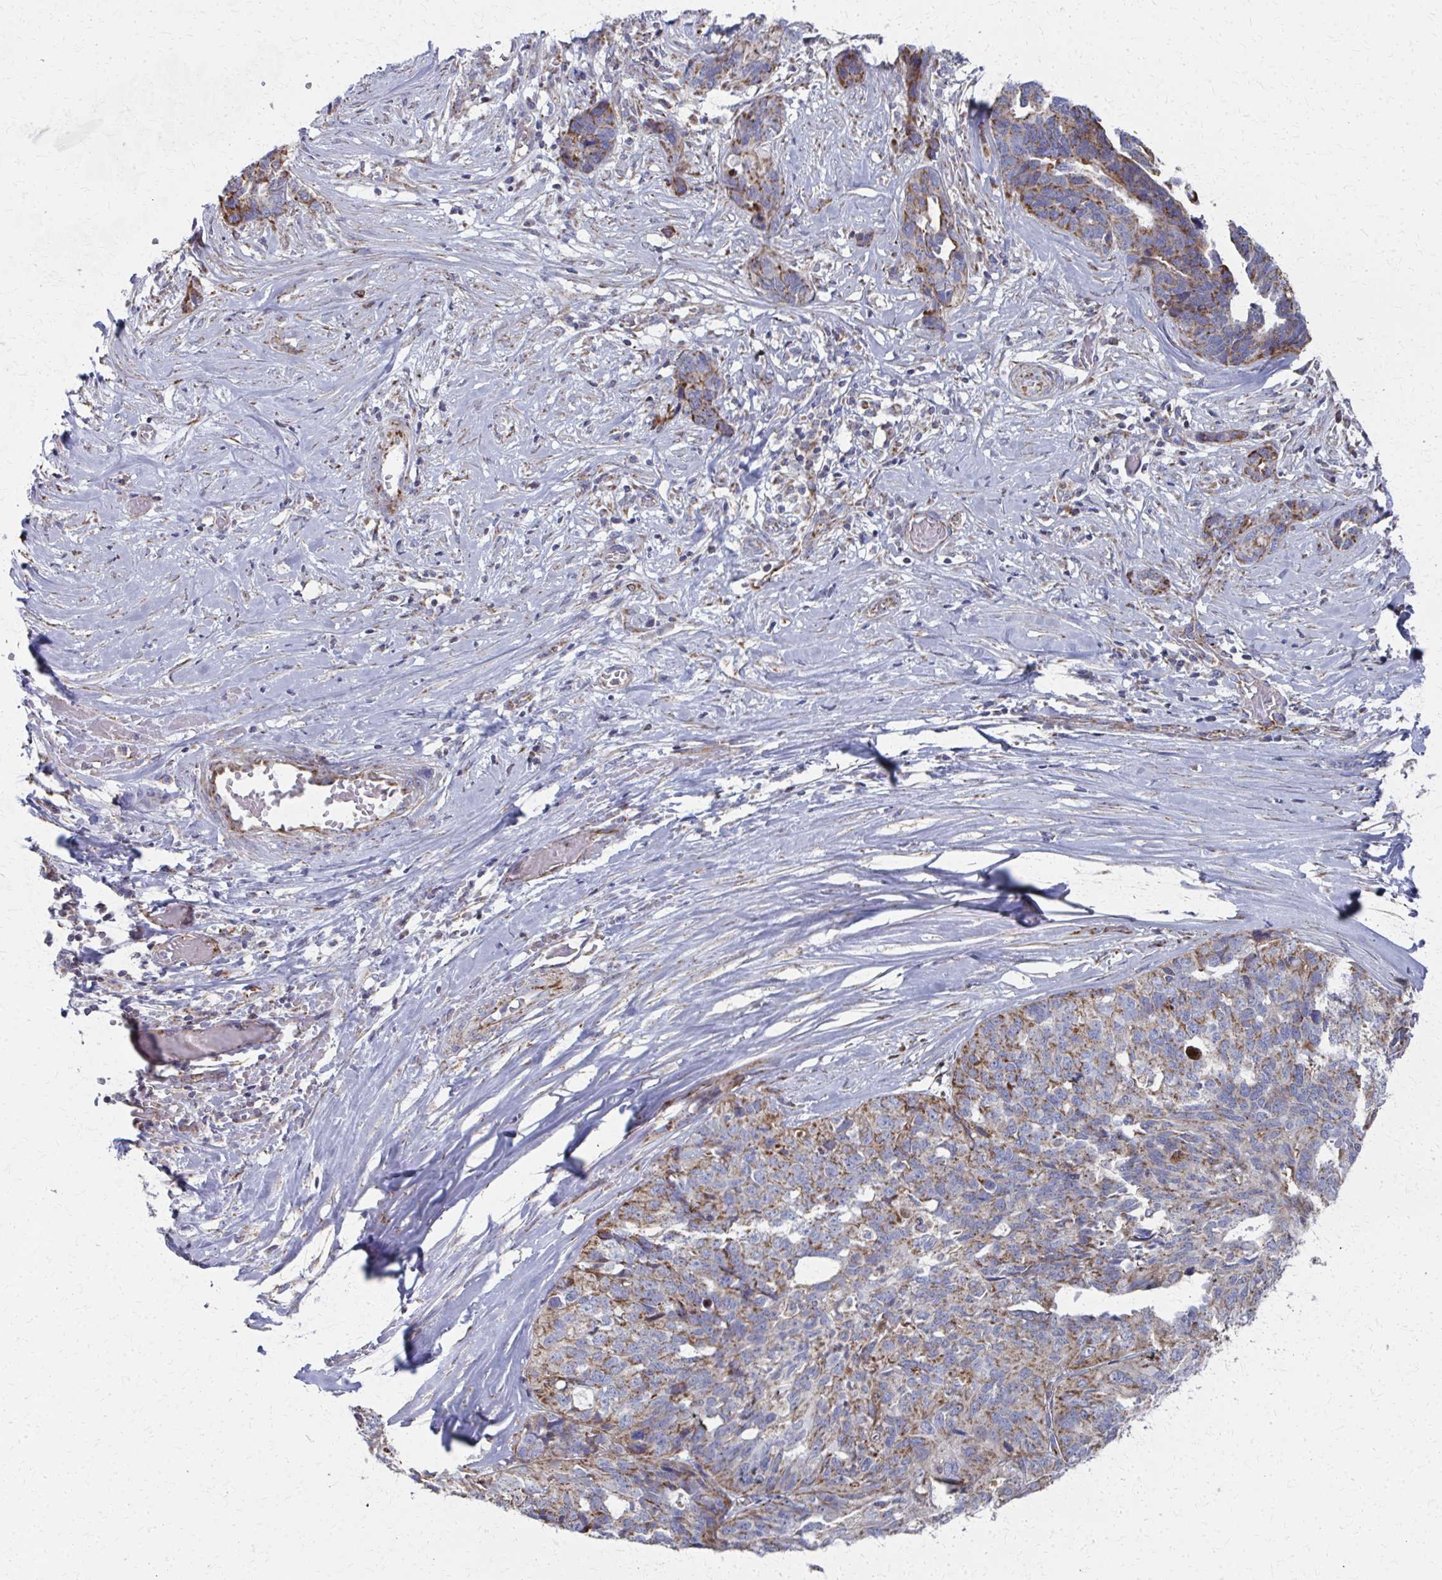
{"staining": {"intensity": "moderate", "quantity": ">75%", "location": "cytoplasmic/membranous"}, "tissue": "ovarian cancer", "cell_type": "Tumor cells", "image_type": "cancer", "snomed": [{"axis": "morphology", "description": "Cystadenocarcinoma, serous, NOS"}, {"axis": "topography", "description": "Ovary"}], "caption": "IHC of human ovarian serous cystadenocarcinoma exhibits medium levels of moderate cytoplasmic/membranous staining in about >75% of tumor cells.", "gene": "FAHD1", "patient": {"sex": "female", "age": 64}}